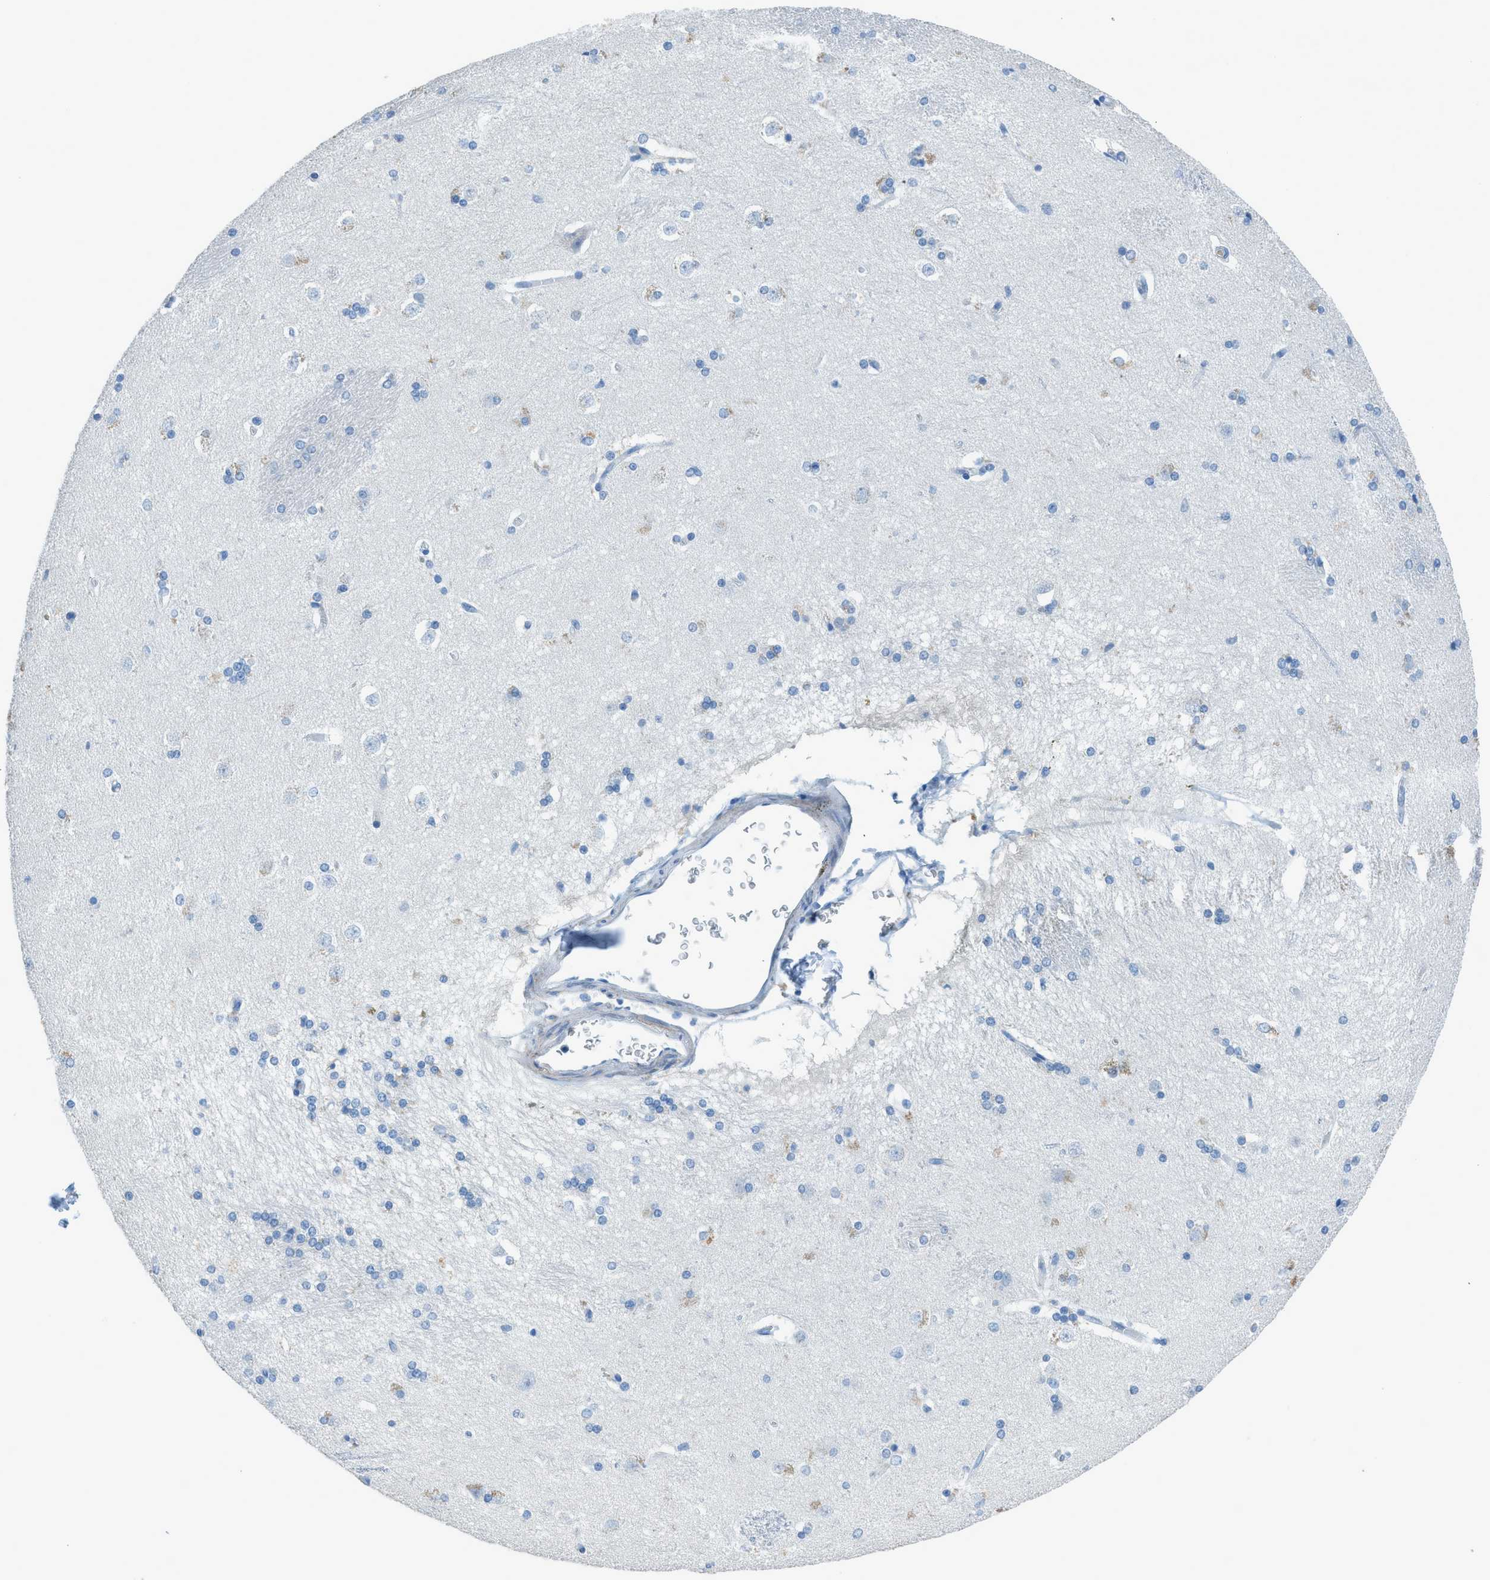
{"staining": {"intensity": "weak", "quantity": "<25%", "location": "cytoplasmic/membranous"}, "tissue": "caudate", "cell_type": "Glial cells", "image_type": "normal", "snomed": [{"axis": "morphology", "description": "Normal tissue, NOS"}, {"axis": "topography", "description": "Lateral ventricle wall"}], "caption": "Protein analysis of unremarkable caudate exhibits no significant expression in glial cells.", "gene": "ACAN", "patient": {"sex": "female", "age": 19}}